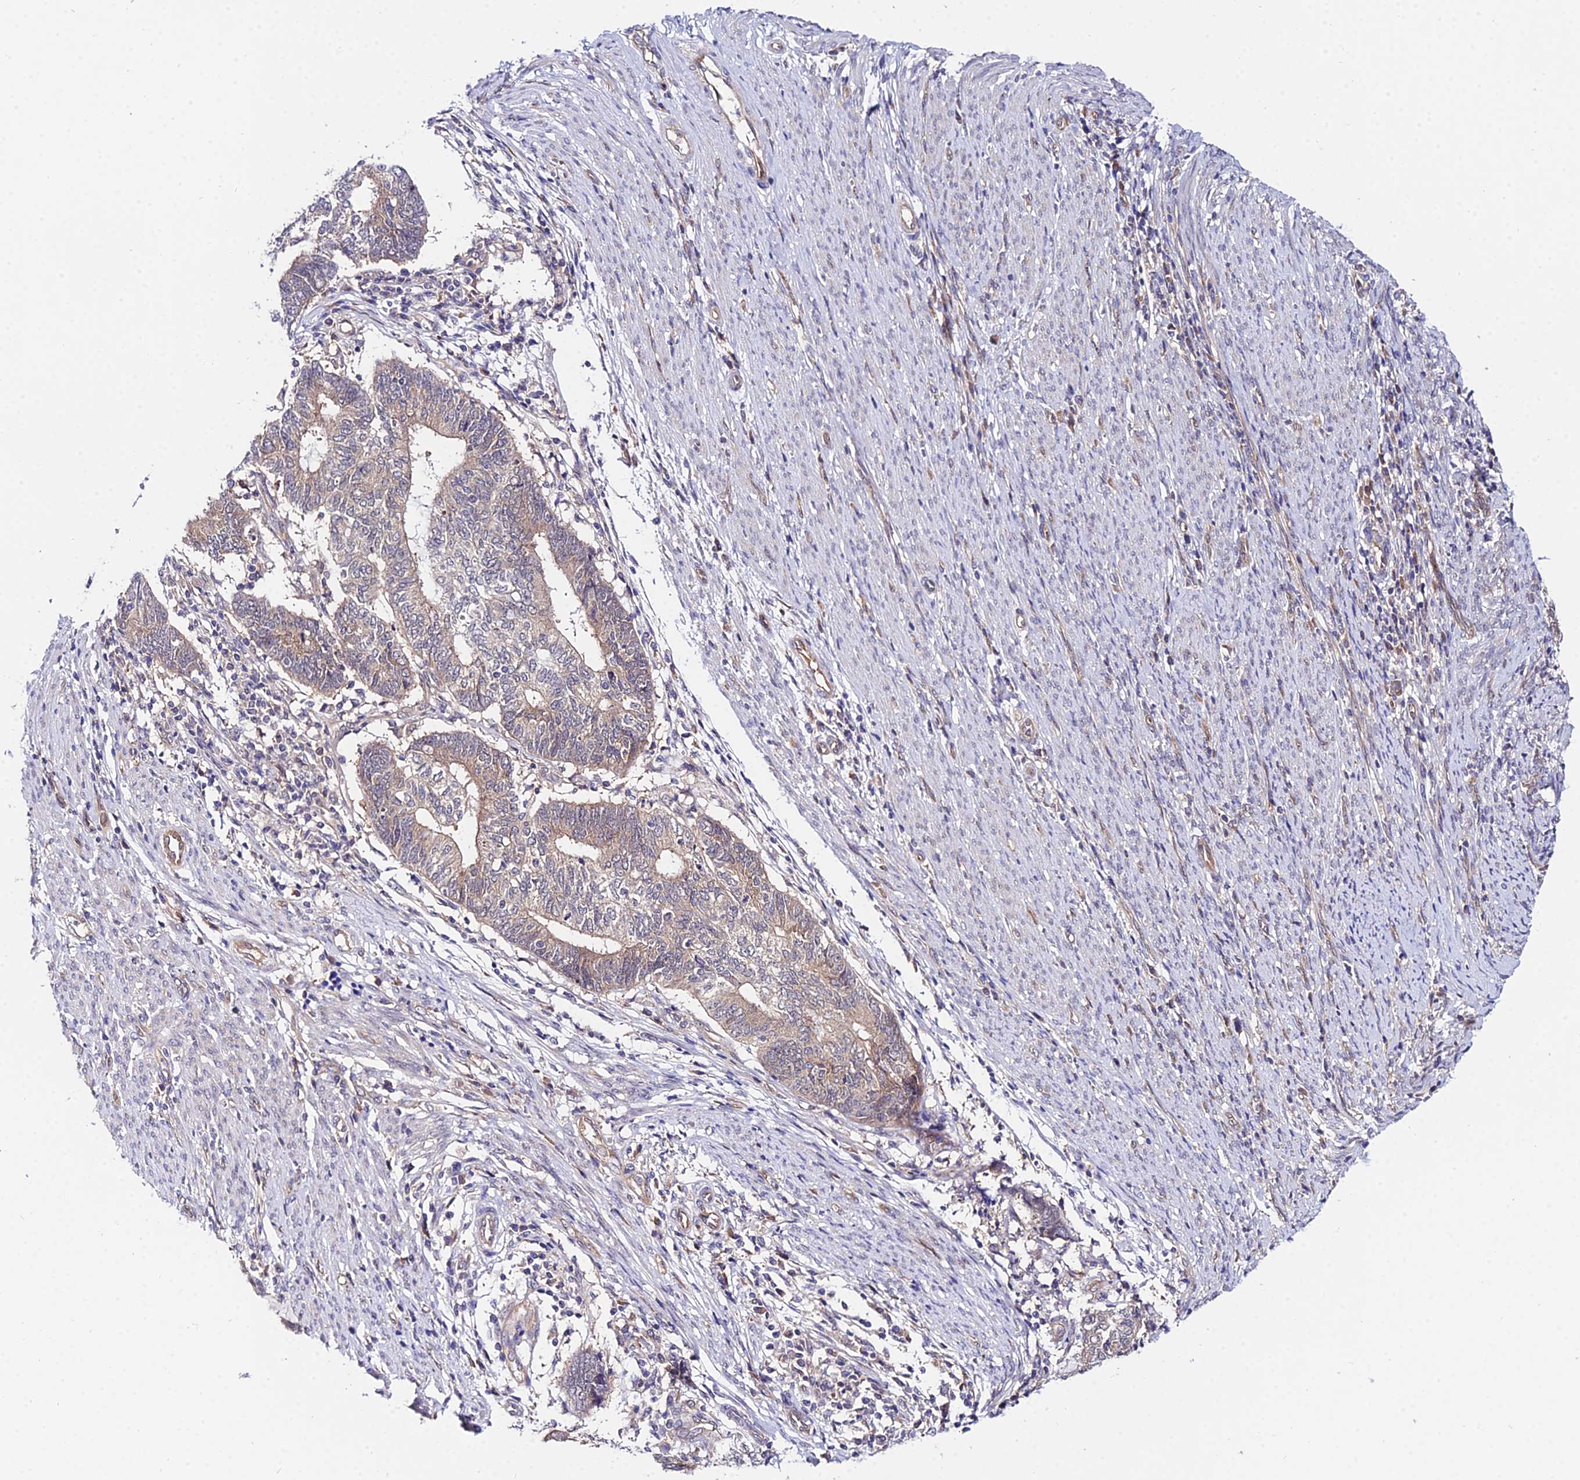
{"staining": {"intensity": "weak", "quantity": "25%-75%", "location": "cytoplasmic/membranous"}, "tissue": "endometrial cancer", "cell_type": "Tumor cells", "image_type": "cancer", "snomed": [{"axis": "morphology", "description": "Adenocarcinoma, NOS"}, {"axis": "topography", "description": "Uterus"}, {"axis": "topography", "description": "Endometrium"}], "caption": "High-magnification brightfield microscopy of endometrial cancer (adenocarcinoma) stained with DAB (3,3'-diaminobenzidine) (brown) and counterstained with hematoxylin (blue). tumor cells exhibit weak cytoplasmic/membranous staining is present in about25%-75% of cells. (DAB (3,3'-diaminobenzidine) = brown stain, brightfield microscopy at high magnification).", "gene": "PPP2R2C", "patient": {"sex": "female", "age": 70}}